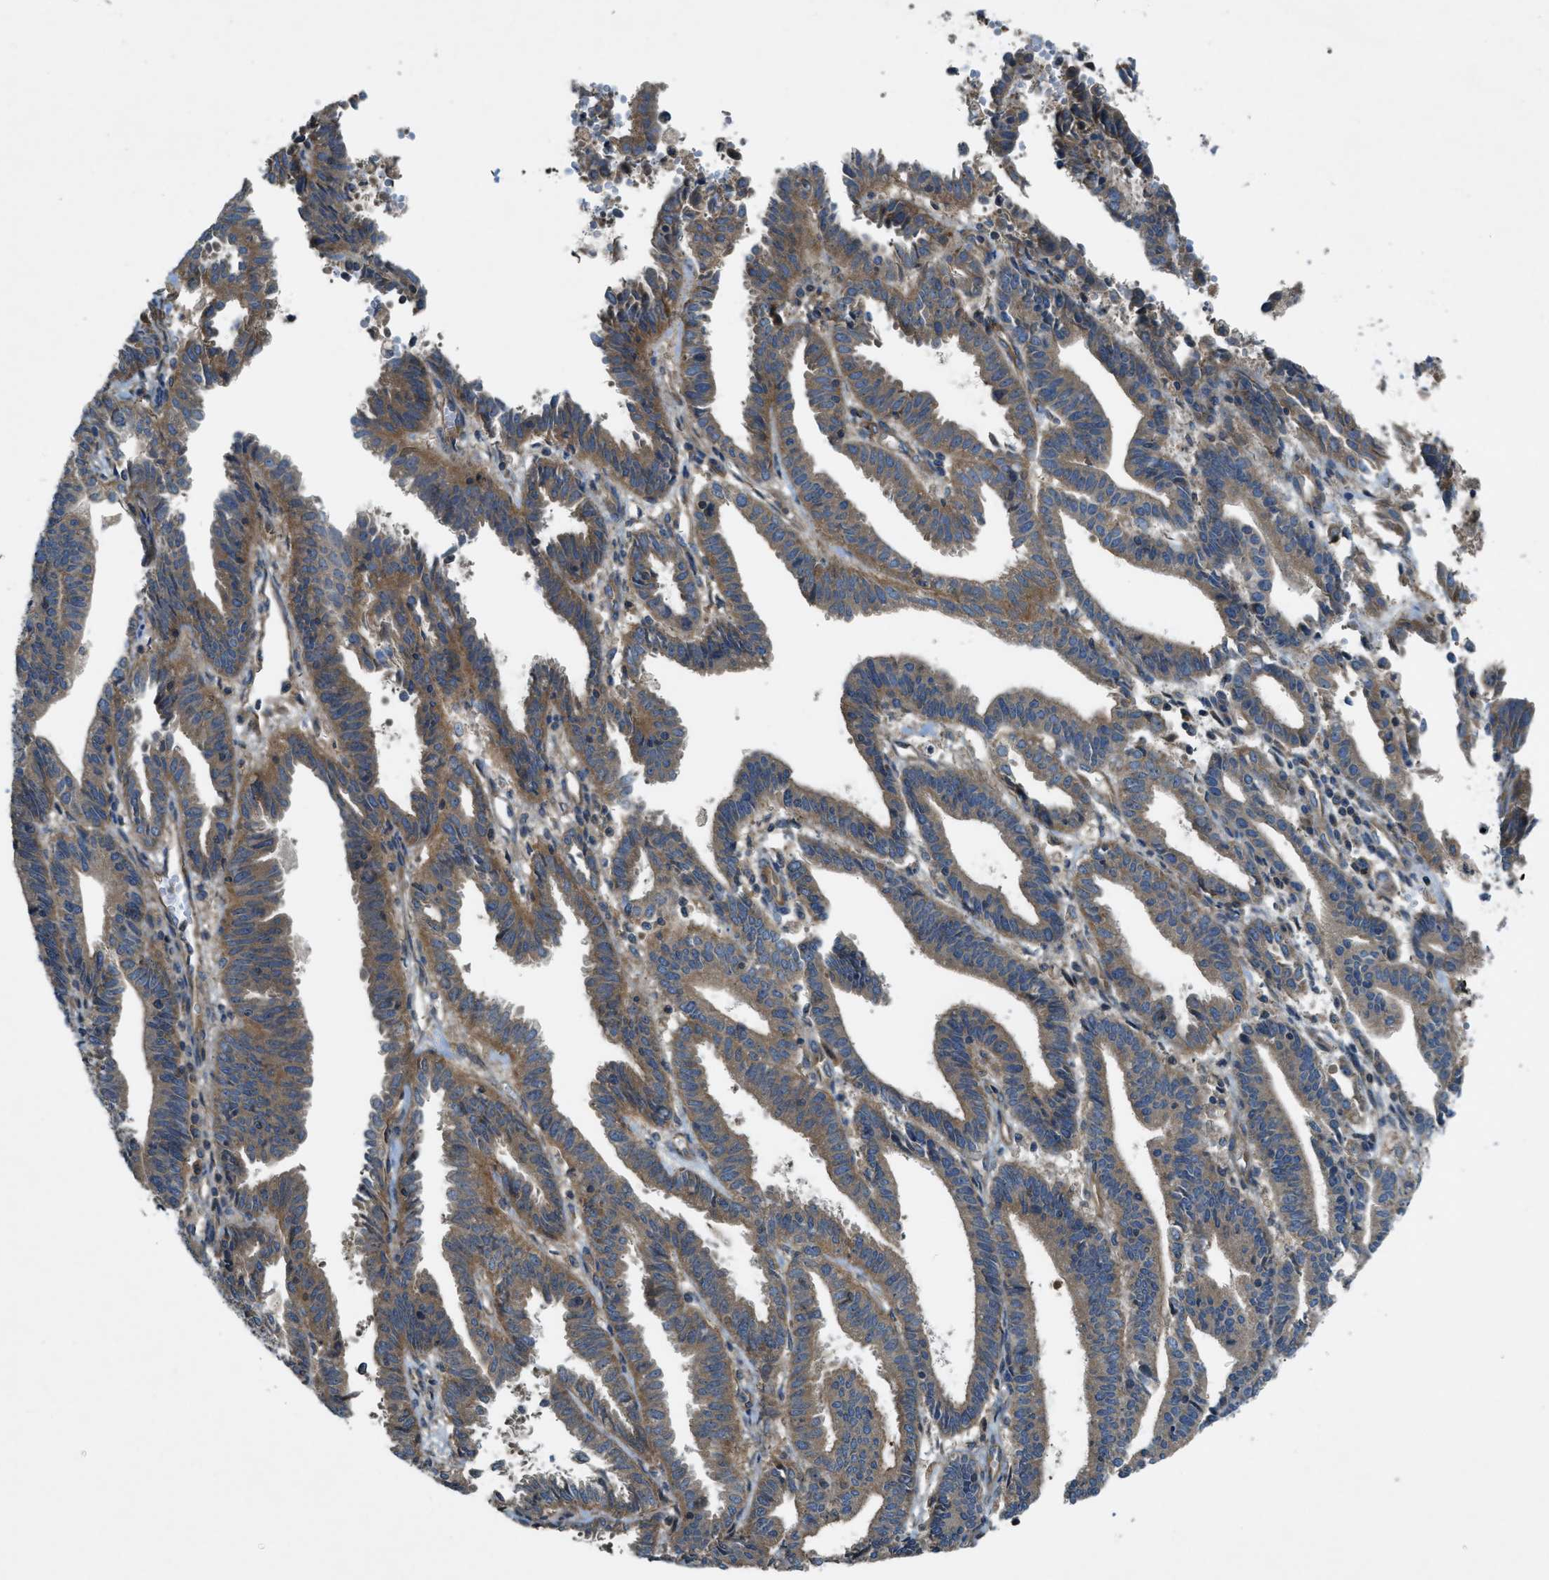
{"staining": {"intensity": "moderate", "quantity": ">75%", "location": "cytoplasmic/membranous"}, "tissue": "endometrial cancer", "cell_type": "Tumor cells", "image_type": "cancer", "snomed": [{"axis": "morphology", "description": "Adenocarcinoma, NOS"}, {"axis": "topography", "description": "Uterus"}], "caption": "Protein expression by immunohistochemistry (IHC) reveals moderate cytoplasmic/membranous positivity in about >75% of tumor cells in endometrial adenocarcinoma.", "gene": "VEZT", "patient": {"sex": "female", "age": 83}}